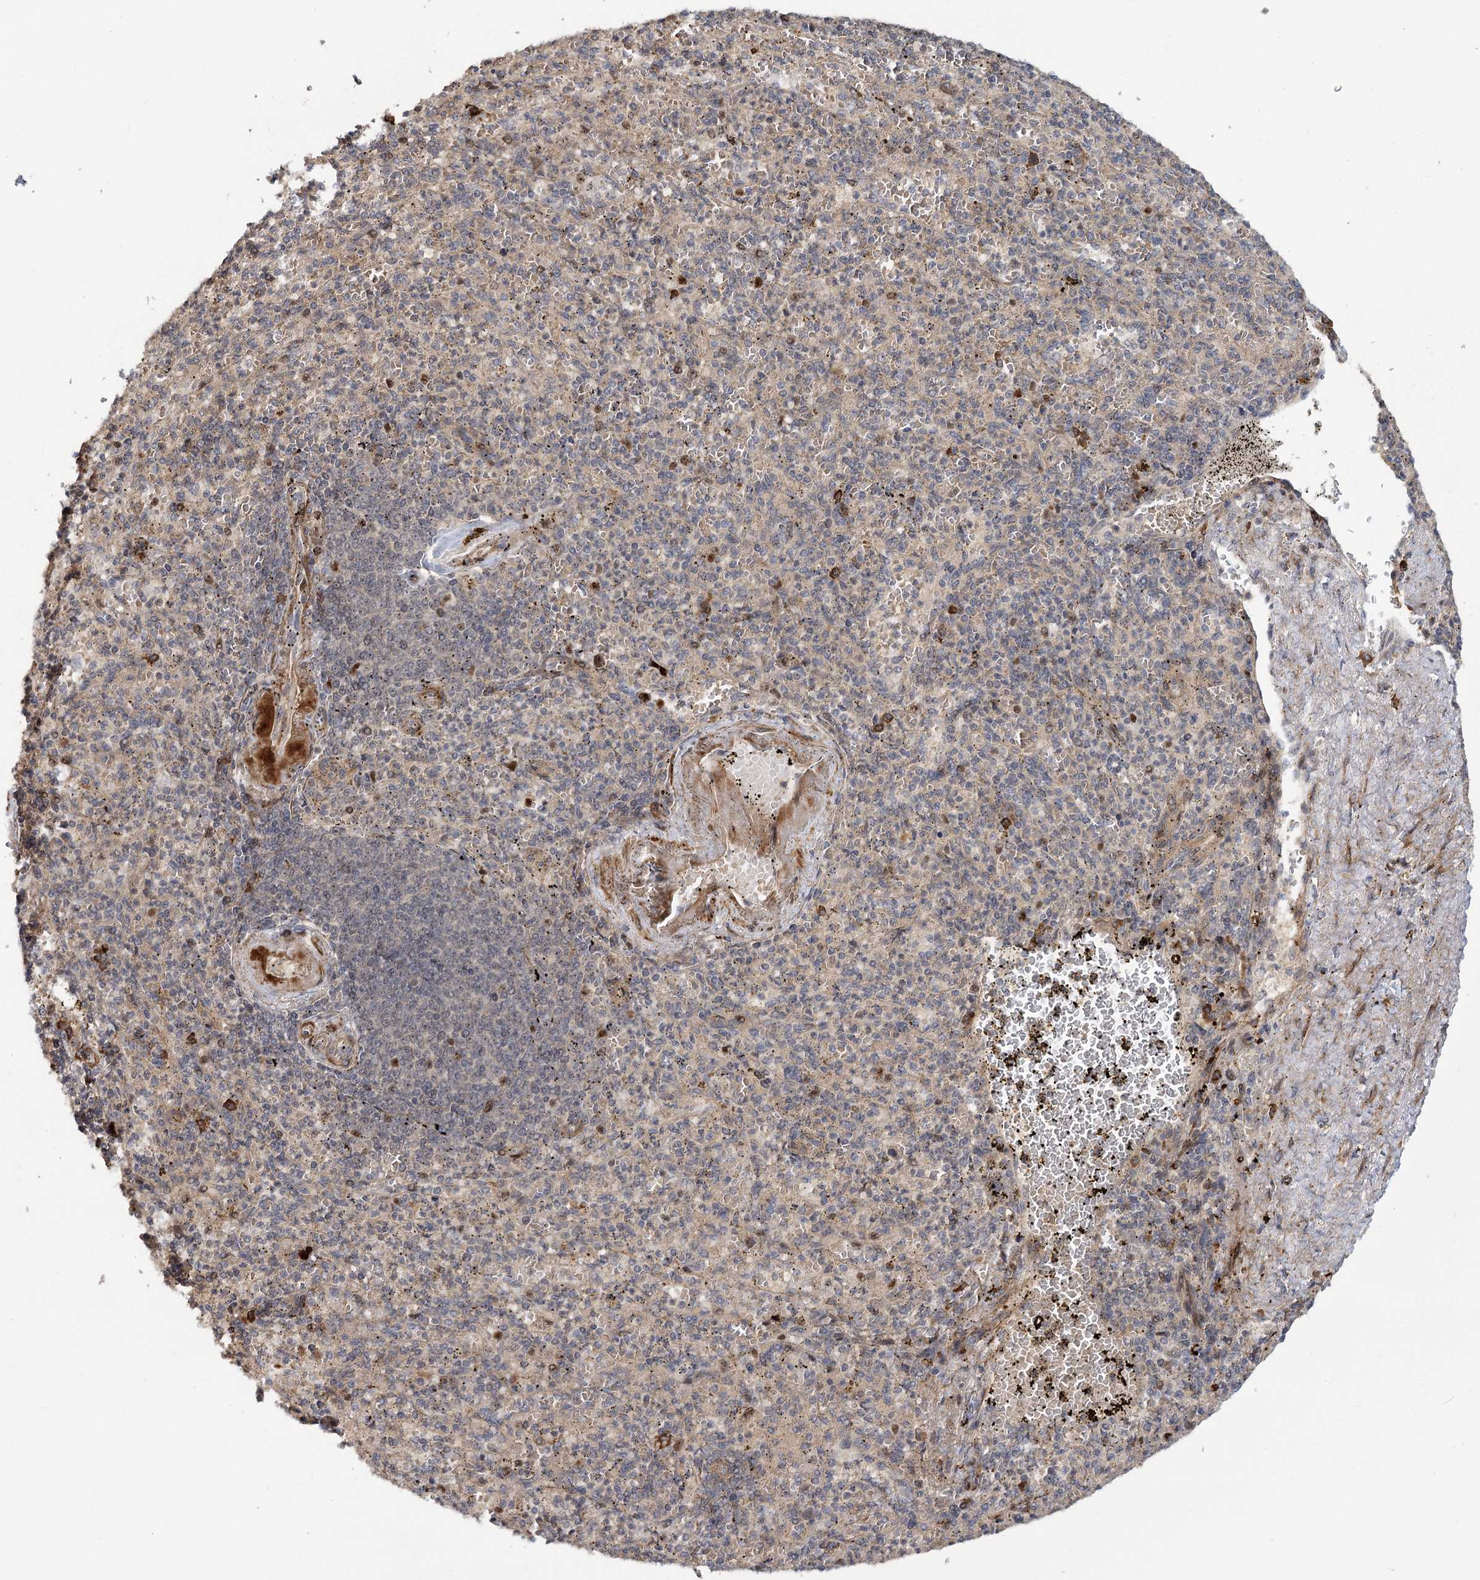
{"staining": {"intensity": "moderate", "quantity": "<25%", "location": "cytoplasmic/membranous,nuclear"}, "tissue": "spleen", "cell_type": "Cells in red pulp", "image_type": "normal", "snomed": [{"axis": "morphology", "description": "Normal tissue, NOS"}, {"axis": "topography", "description": "Spleen"}], "caption": "Immunohistochemistry (IHC) (DAB (3,3'-diaminobenzidine)) staining of benign human spleen demonstrates moderate cytoplasmic/membranous,nuclear protein positivity in approximately <25% of cells in red pulp.", "gene": "PIK3C2A", "patient": {"sex": "female", "age": 74}}